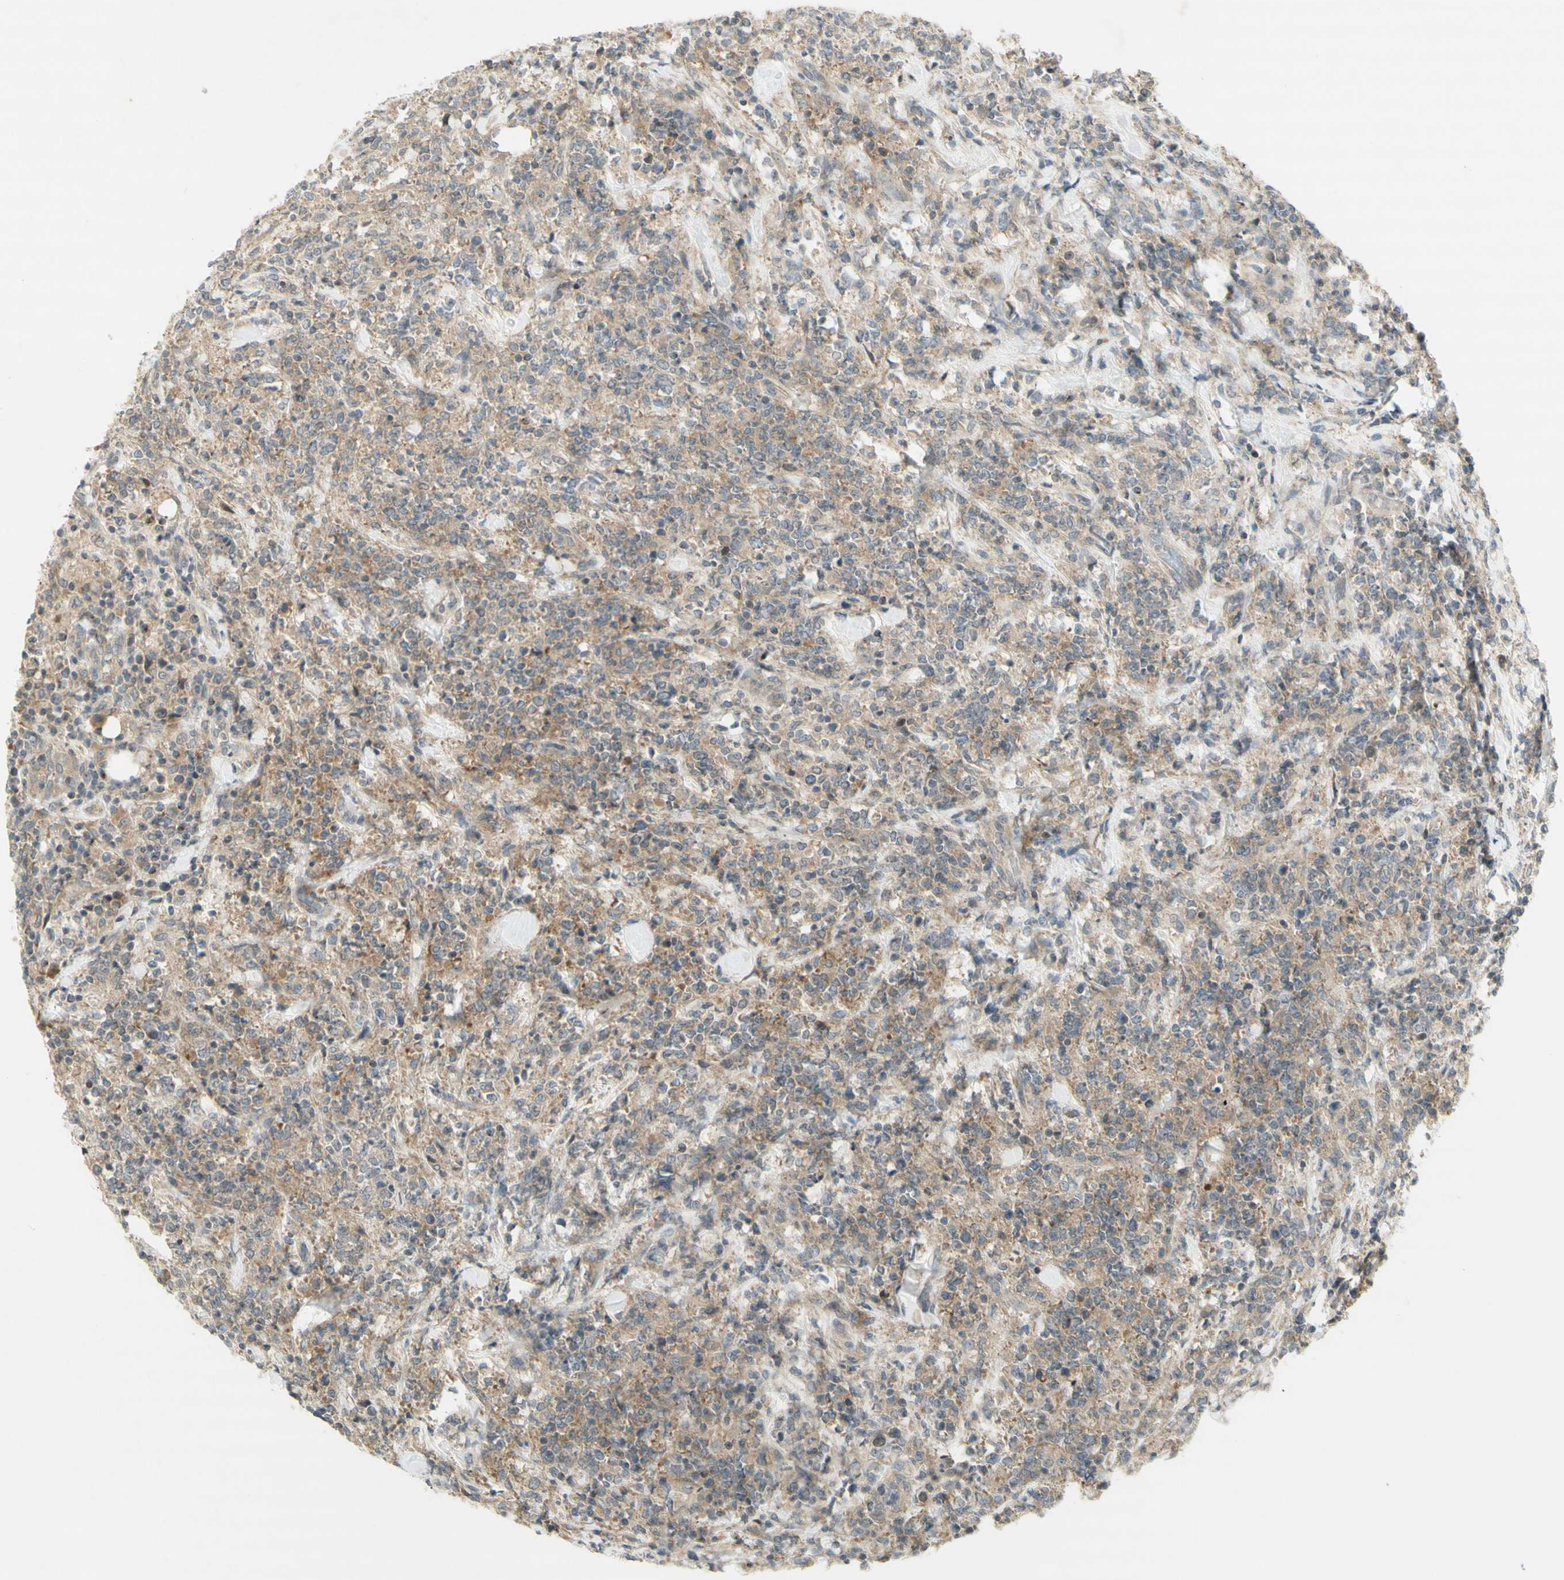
{"staining": {"intensity": "moderate", "quantity": "25%-75%", "location": "cytoplasmic/membranous"}, "tissue": "lymphoma", "cell_type": "Tumor cells", "image_type": "cancer", "snomed": [{"axis": "morphology", "description": "Malignant lymphoma, non-Hodgkin's type, High grade"}, {"axis": "topography", "description": "Soft tissue"}], "caption": "Human high-grade malignant lymphoma, non-Hodgkin's type stained with a protein marker reveals moderate staining in tumor cells.", "gene": "ETF1", "patient": {"sex": "male", "age": 18}}